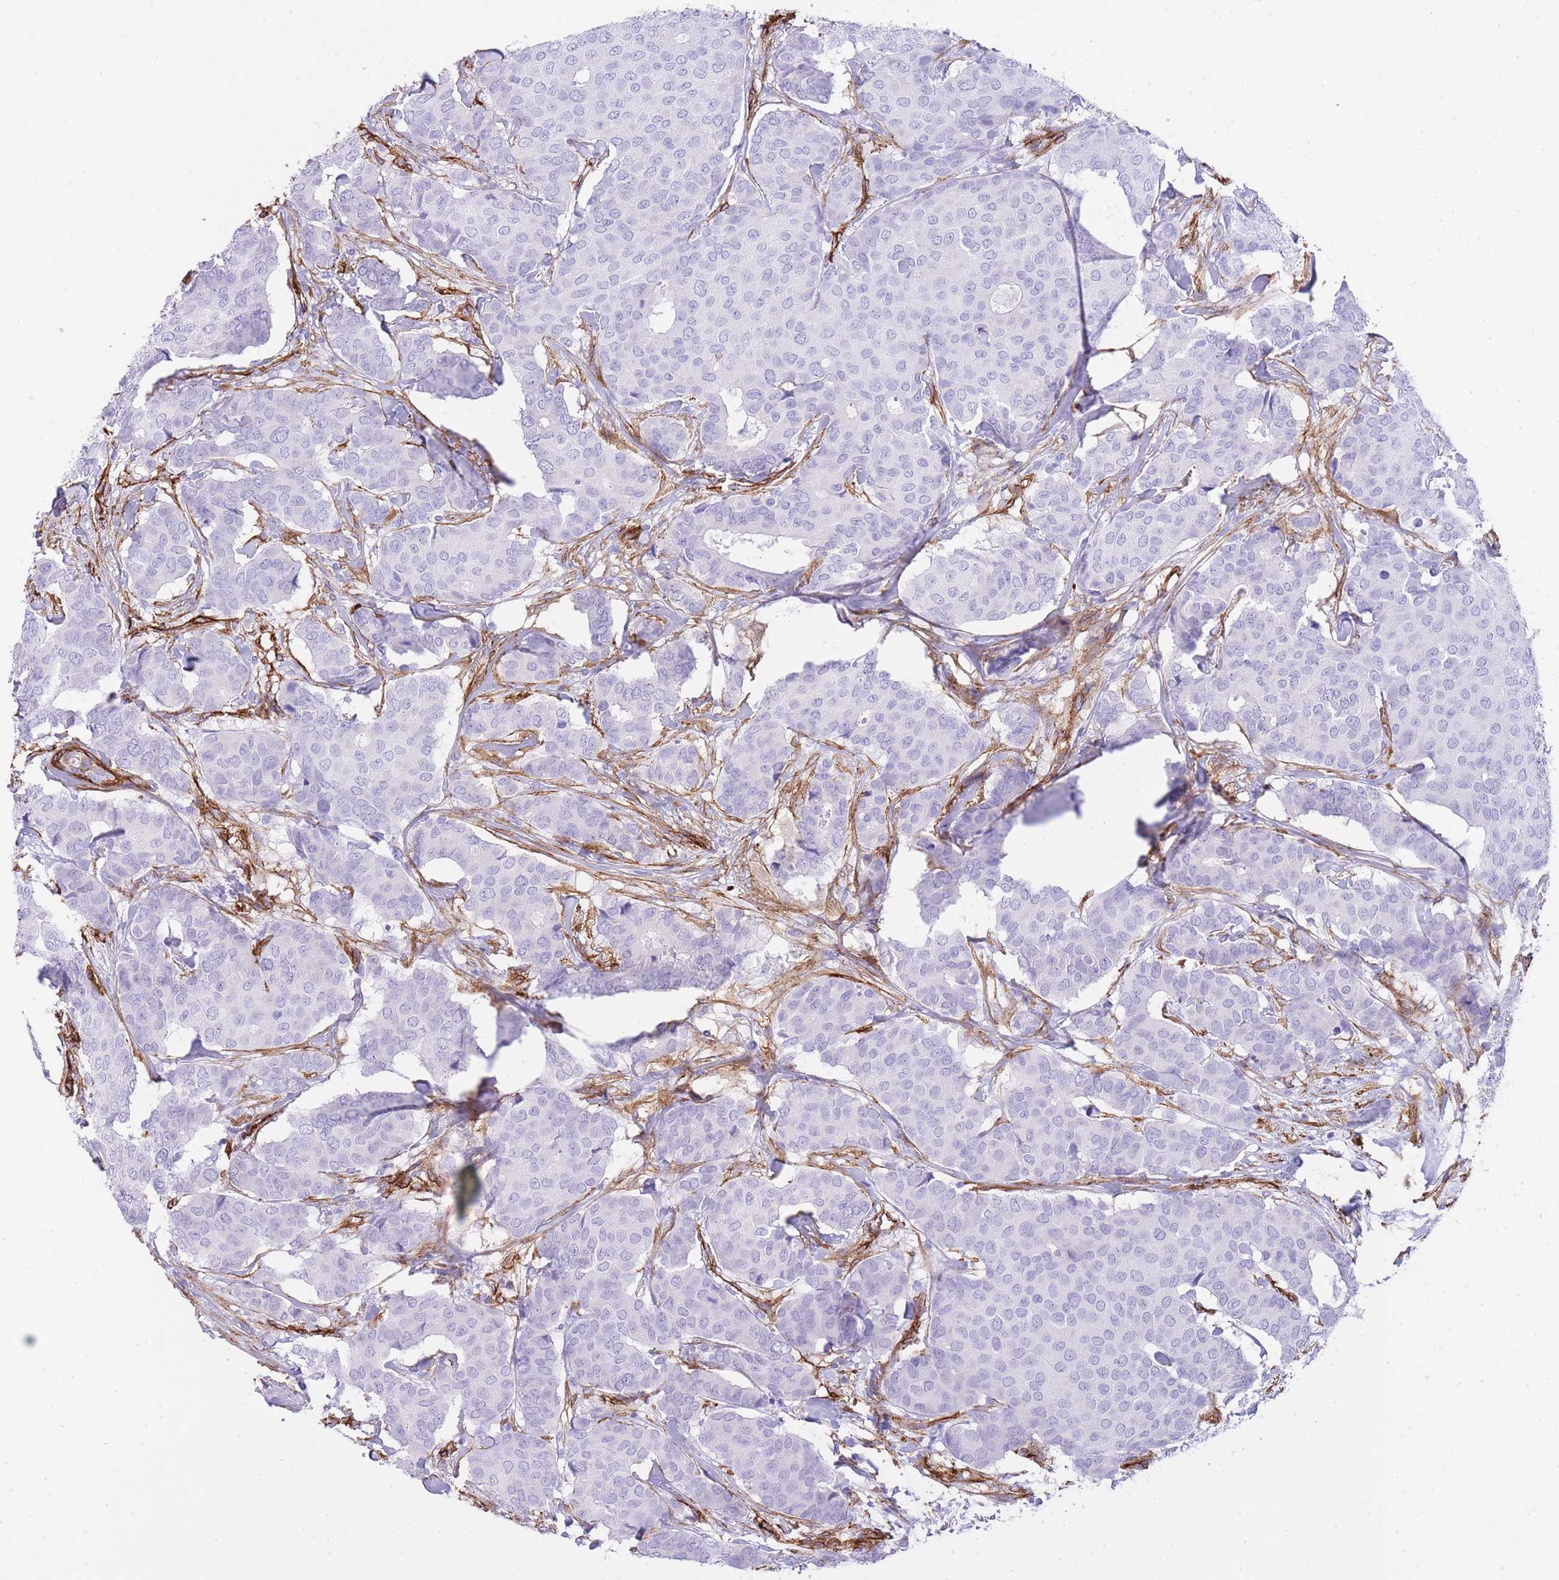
{"staining": {"intensity": "negative", "quantity": "none", "location": "none"}, "tissue": "breast cancer", "cell_type": "Tumor cells", "image_type": "cancer", "snomed": [{"axis": "morphology", "description": "Duct carcinoma"}, {"axis": "topography", "description": "Breast"}], "caption": "Human breast cancer stained for a protein using IHC exhibits no staining in tumor cells.", "gene": "CAVIN1", "patient": {"sex": "female", "age": 75}}